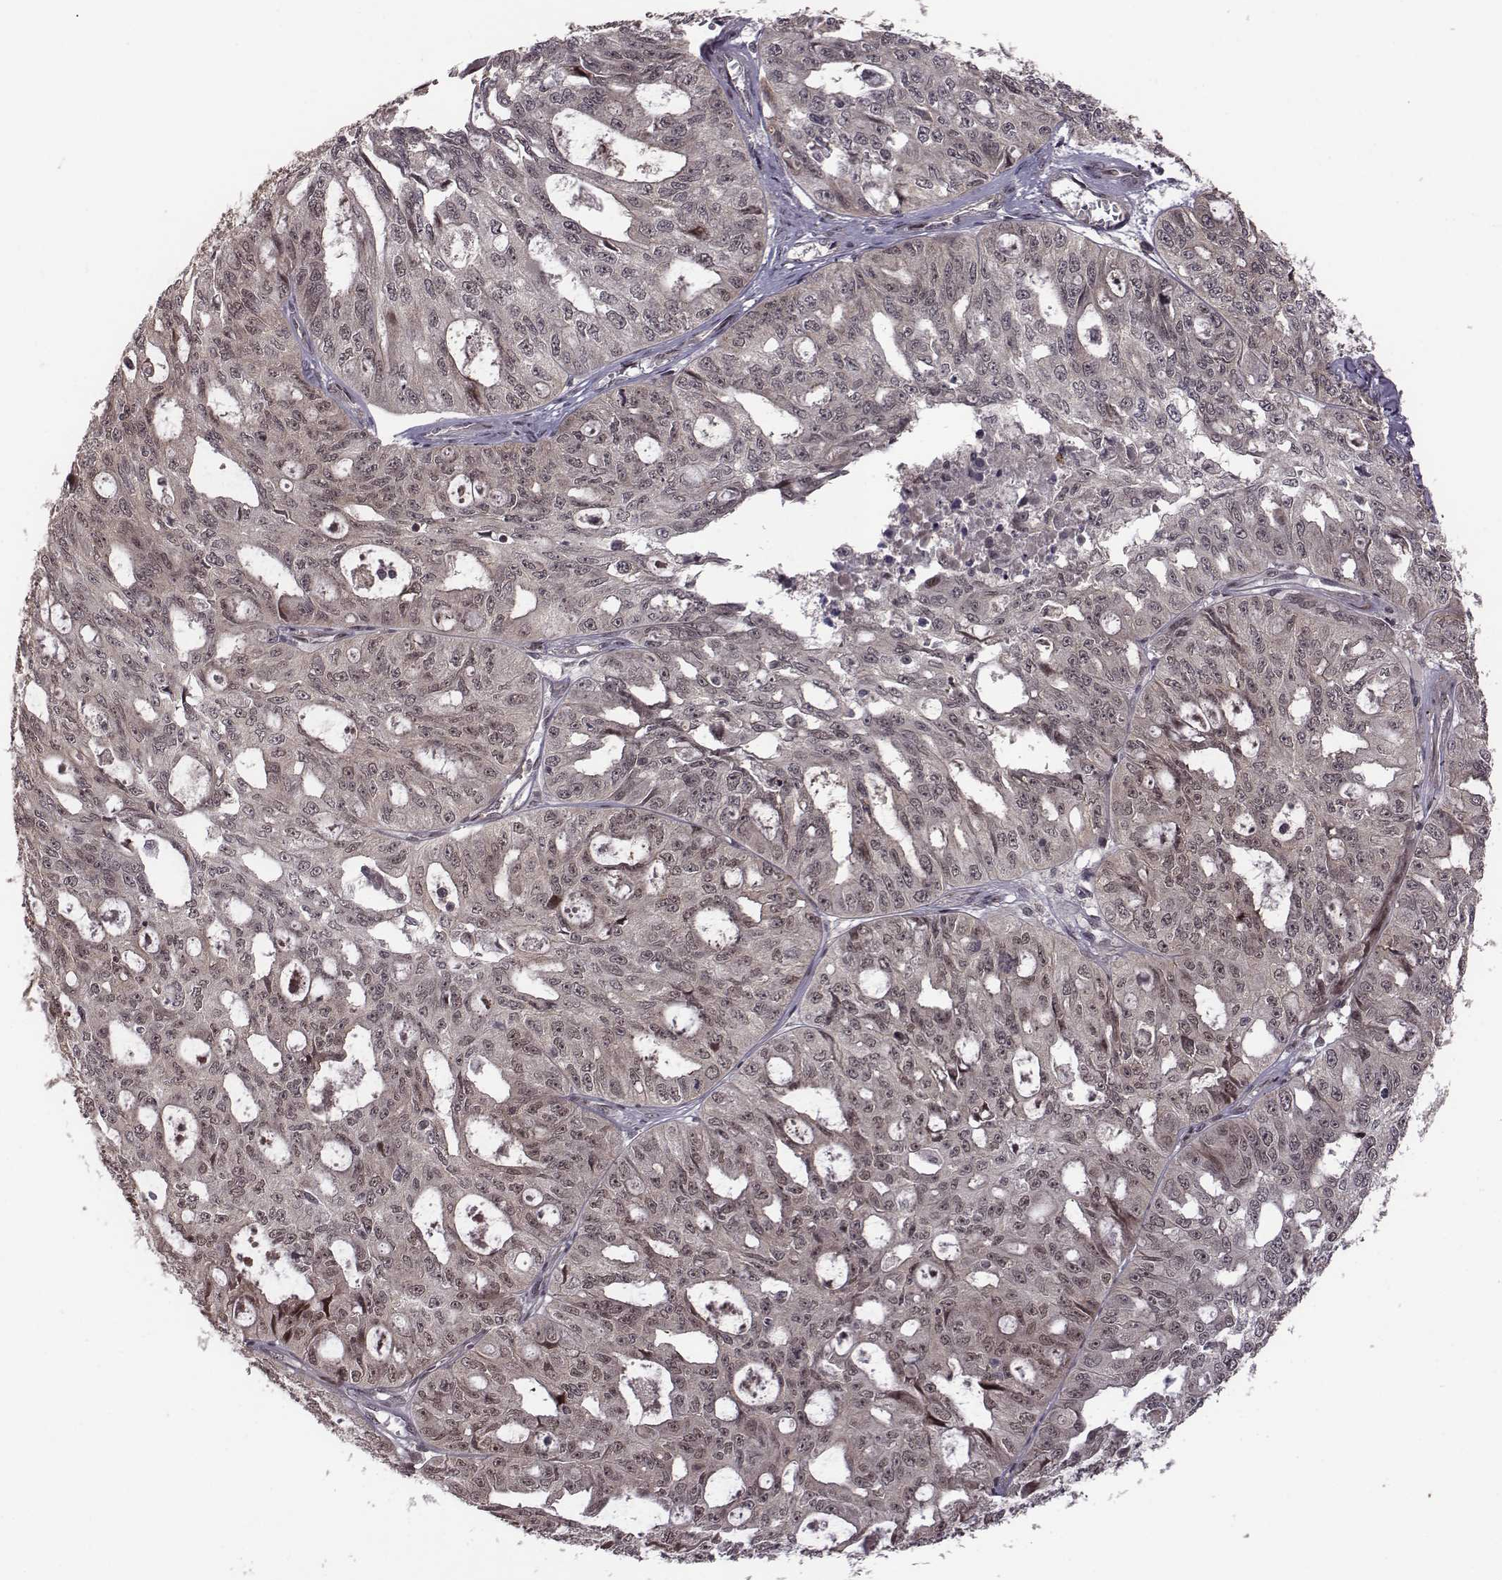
{"staining": {"intensity": "negative", "quantity": "none", "location": "none"}, "tissue": "ovarian cancer", "cell_type": "Tumor cells", "image_type": "cancer", "snomed": [{"axis": "morphology", "description": "Carcinoma, endometroid"}, {"axis": "topography", "description": "Ovary"}], "caption": "DAB immunohistochemical staining of endometroid carcinoma (ovarian) exhibits no significant positivity in tumor cells. (Stains: DAB immunohistochemistry (IHC) with hematoxylin counter stain, Microscopy: brightfield microscopy at high magnification).", "gene": "RPL3", "patient": {"sex": "female", "age": 65}}